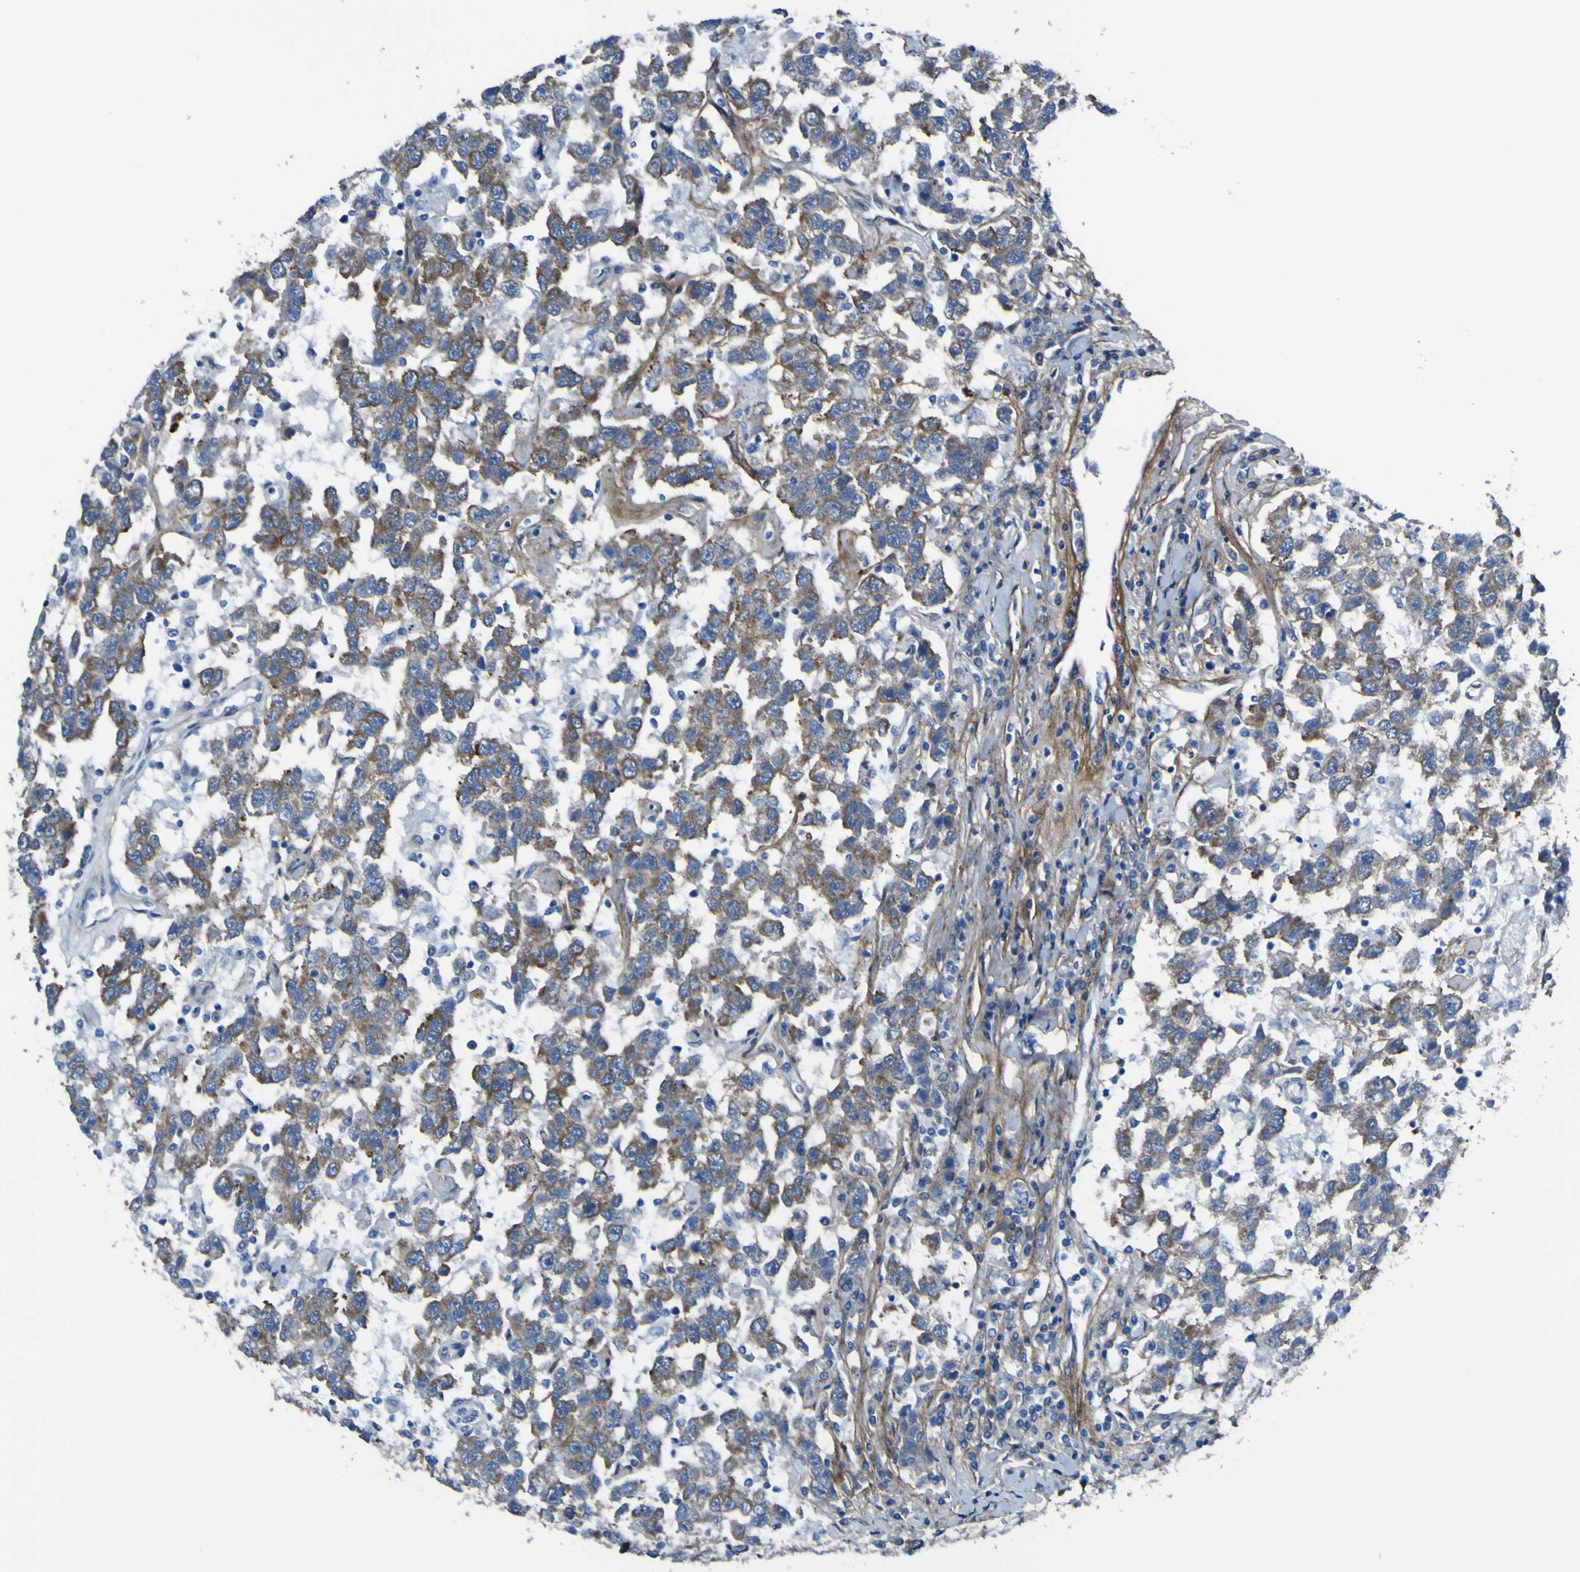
{"staining": {"intensity": "moderate", "quantity": ">75%", "location": "cytoplasmic/membranous"}, "tissue": "testis cancer", "cell_type": "Tumor cells", "image_type": "cancer", "snomed": [{"axis": "morphology", "description": "Seminoma, NOS"}, {"axis": "topography", "description": "Testis"}], "caption": "Human testis cancer stained with a brown dye demonstrates moderate cytoplasmic/membranous positive staining in about >75% of tumor cells.", "gene": "LRRN1", "patient": {"sex": "male", "age": 41}}